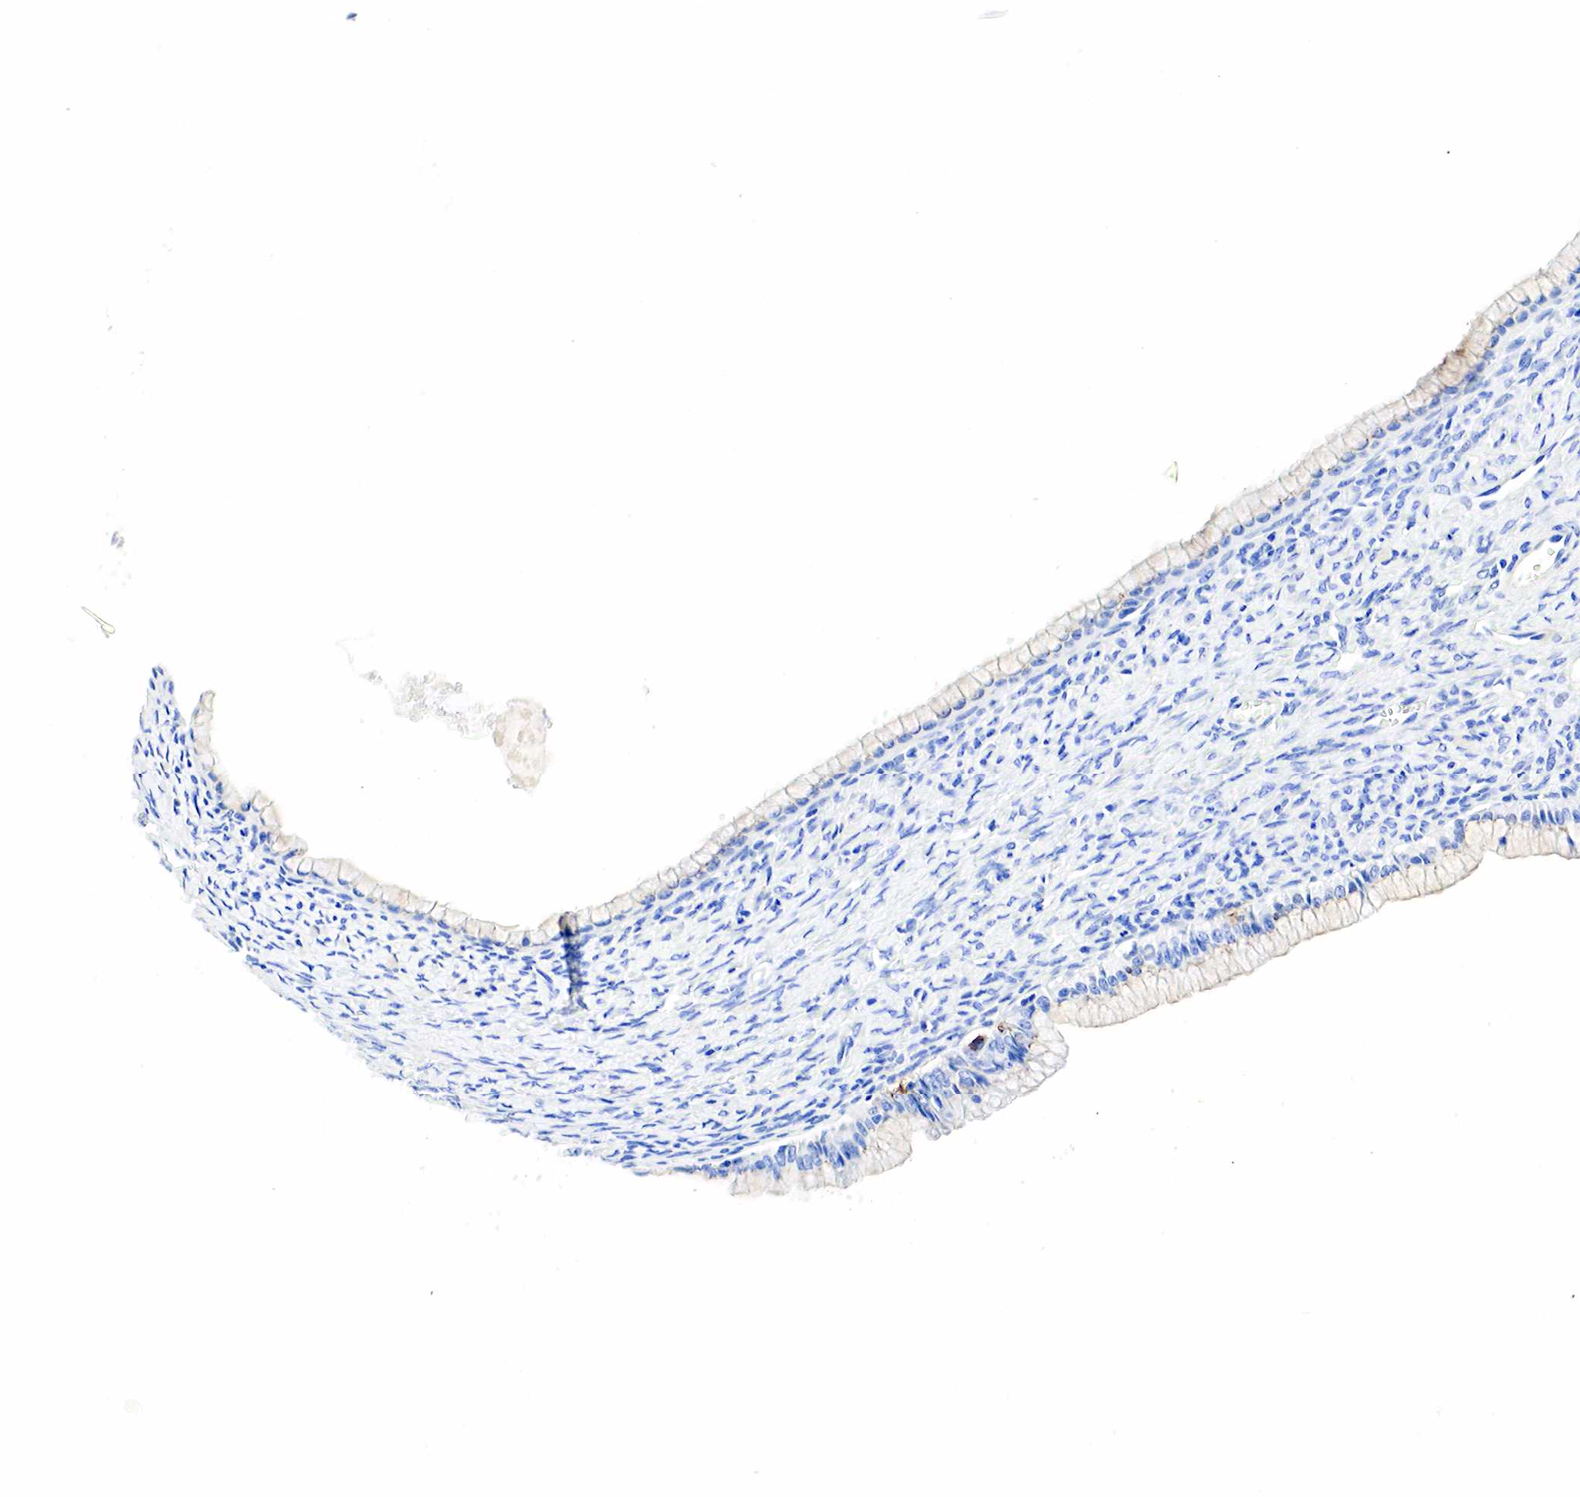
{"staining": {"intensity": "negative", "quantity": "none", "location": "none"}, "tissue": "ovarian cancer", "cell_type": "Tumor cells", "image_type": "cancer", "snomed": [{"axis": "morphology", "description": "Cystadenocarcinoma, mucinous, NOS"}, {"axis": "topography", "description": "Ovary"}], "caption": "An immunohistochemistry photomicrograph of ovarian mucinous cystadenocarcinoma is shown. There is no staining in tumor cells of ovarian mucinous cystadenocarcinoma.", "gene": "SST", "patient": {"sex": "female", "age": 25}}